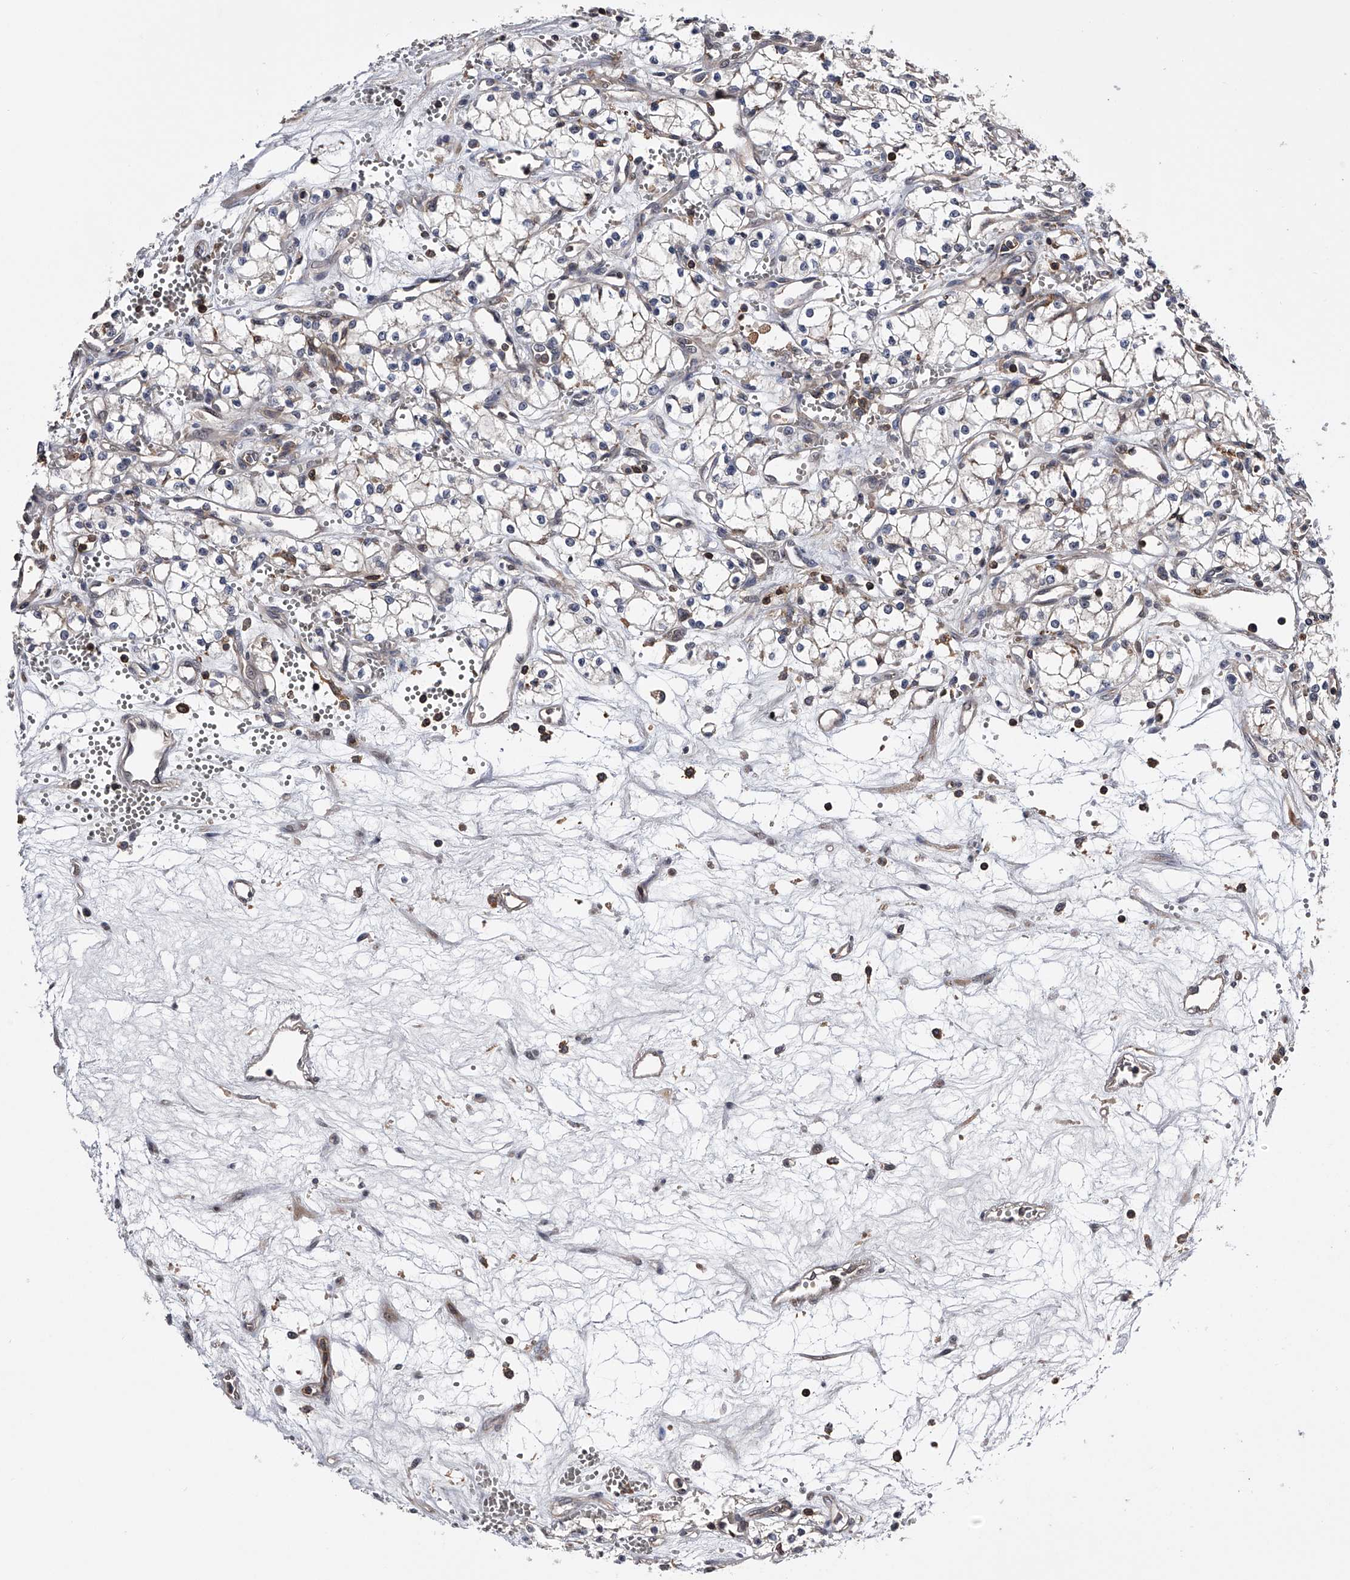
{"staining": {"intensity": "negative", "quantity": "none", "location": "none"}, "tissue": "renal cancer", "cell_type": "Tumor cells", "image_type": "cancer", "snomed": [{"axis": "morphology", "description": "Adenocarcinoma, NOS"}, {"axis": "topography", "description": "Kidney"}], "caption": "This is a histopathology image of IHC staining of renal adenocarcinoma, which shows no staining in tumor cells.", "gene": "PAN3", "patient": {"sex": "male", "age": 59}}